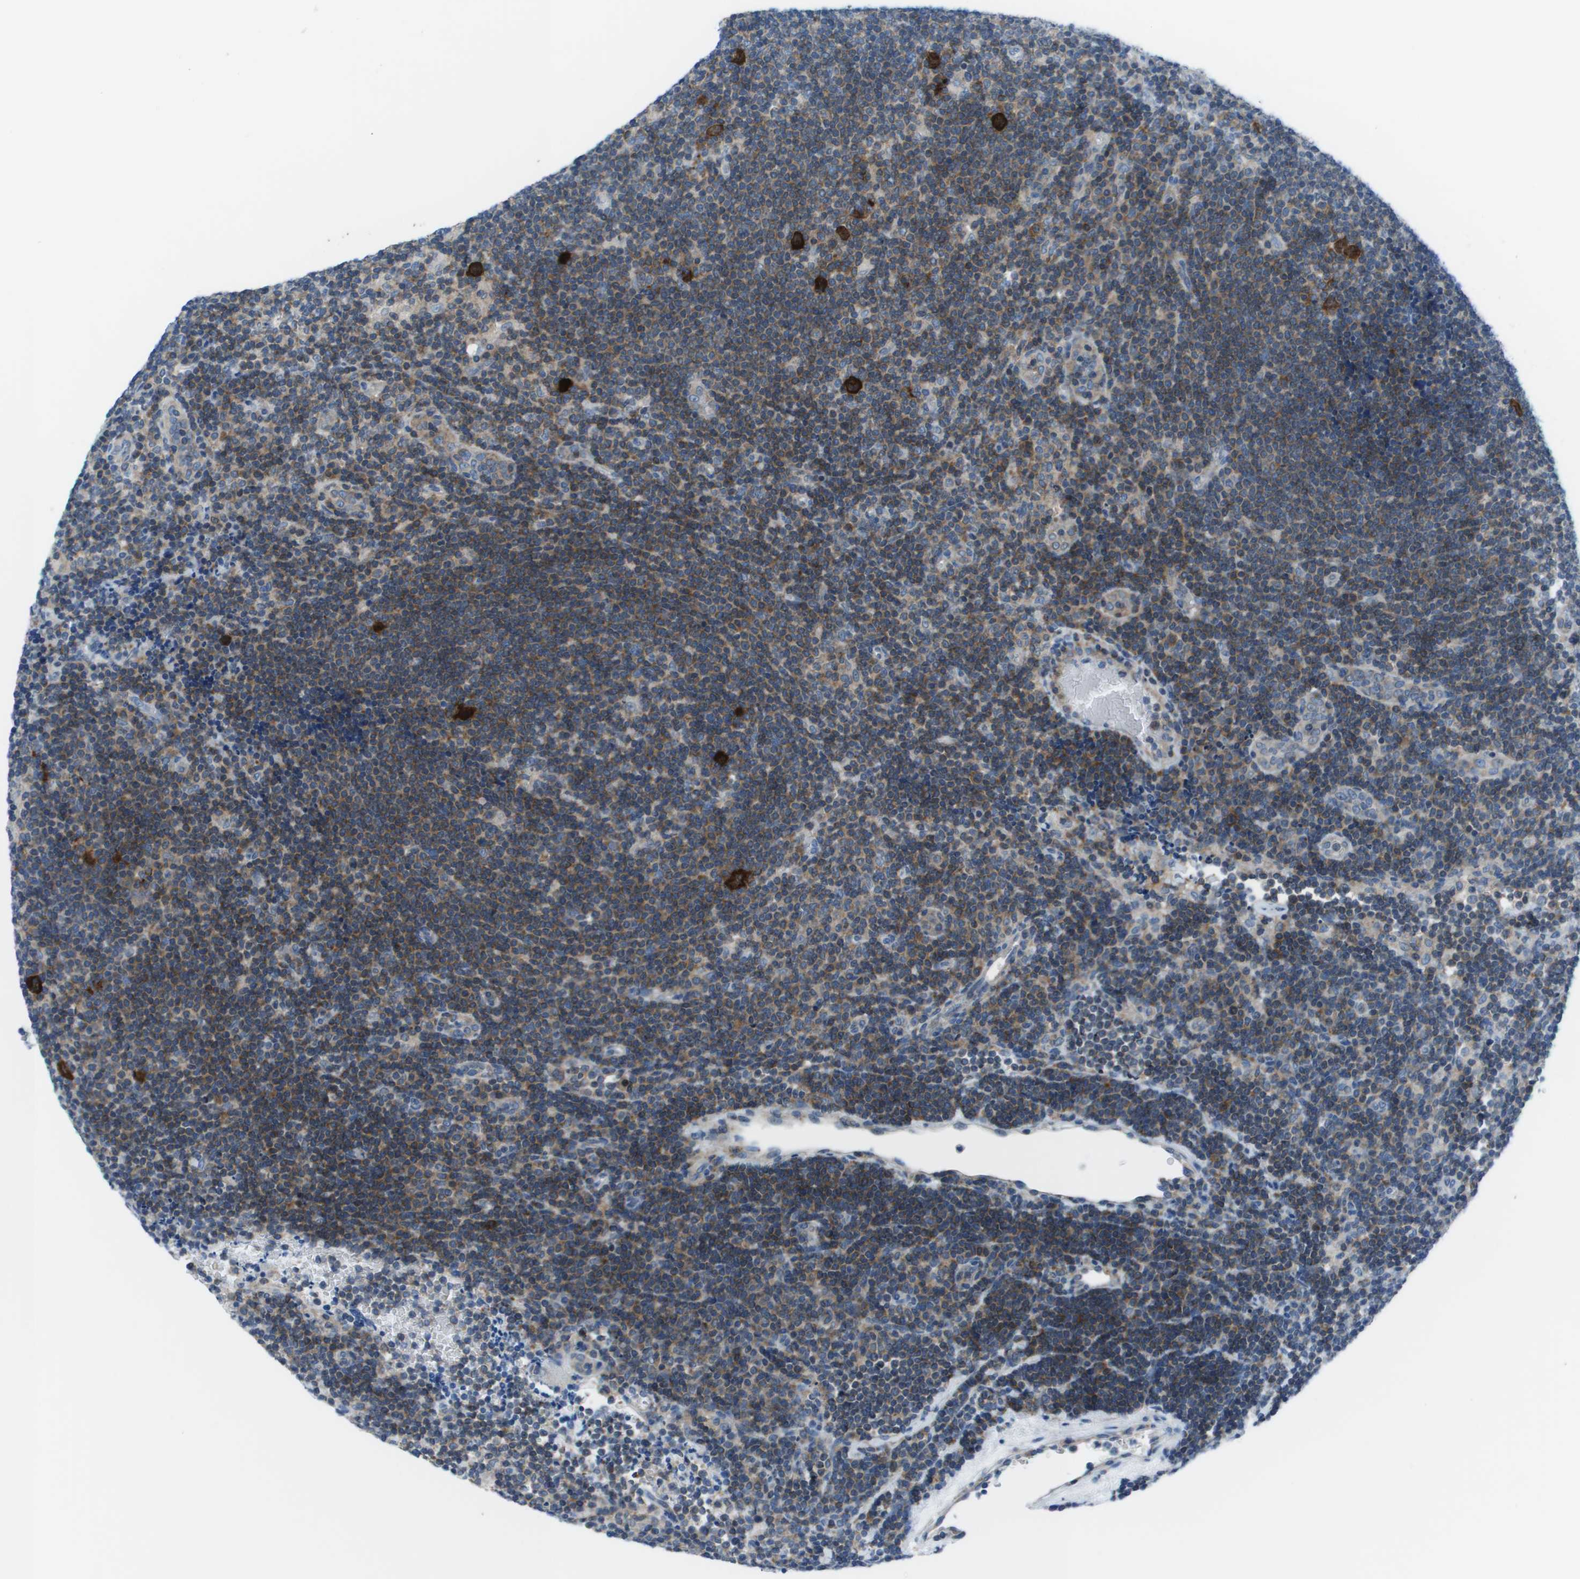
{"staining": {"intensity": "strong", "quantity": ">75%", "location": "cytoplasmic/membranous"}, "tissue": "lymphoma", "cell_type": "Tumor cells", "image_type": "cancer", "snomed": [{"axis": "morphology", "description": "Hodgkin's disease, NOS"}, {"axis": "topography", "description": "Lymph node"}], "caption": "Lymphoma was stained to show a protein in brown. There is high levels of strong cytoplasmic/membranous positivity in about >75% of tumor cells.", "gene": "STIP1", "patient": {"sex": "female", "age": 57}}